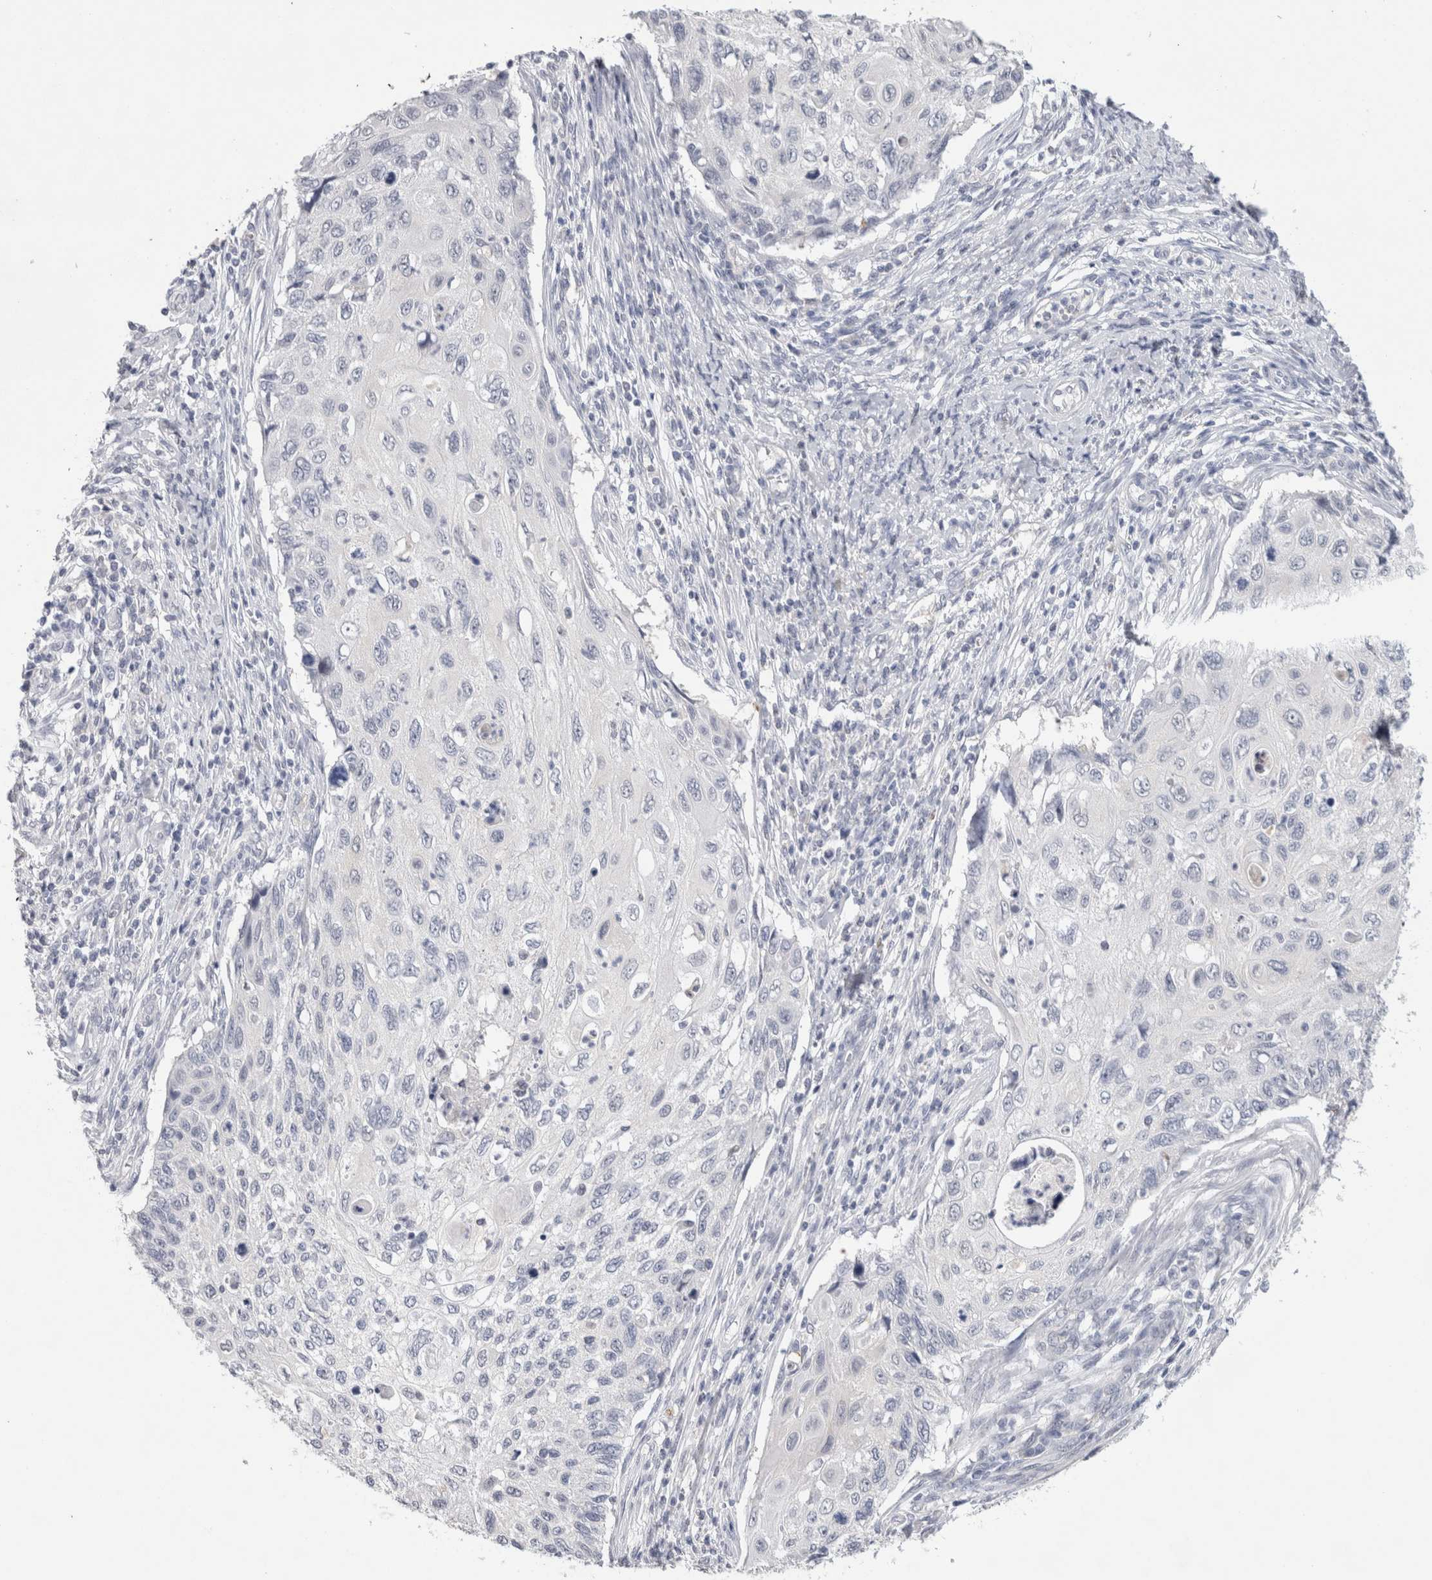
{"staining": {"intensity": "negative", "quantity": "none", "location": "none"}, "tissue": "cervical cancer", "cell_type": "Tumor cells", "image_type": "cancer", "snomed": [{"axis": "morphology", "description": "Squamous cell carcinoma, NOS"}, {"axis": "topography", "description": "Cervix"}], "caption": "There is no significant expression in tumor cells of squamous cell carcinoma (cervical).", "gene": "TONSL", "patient": {"sex": "female", "age": 70}}